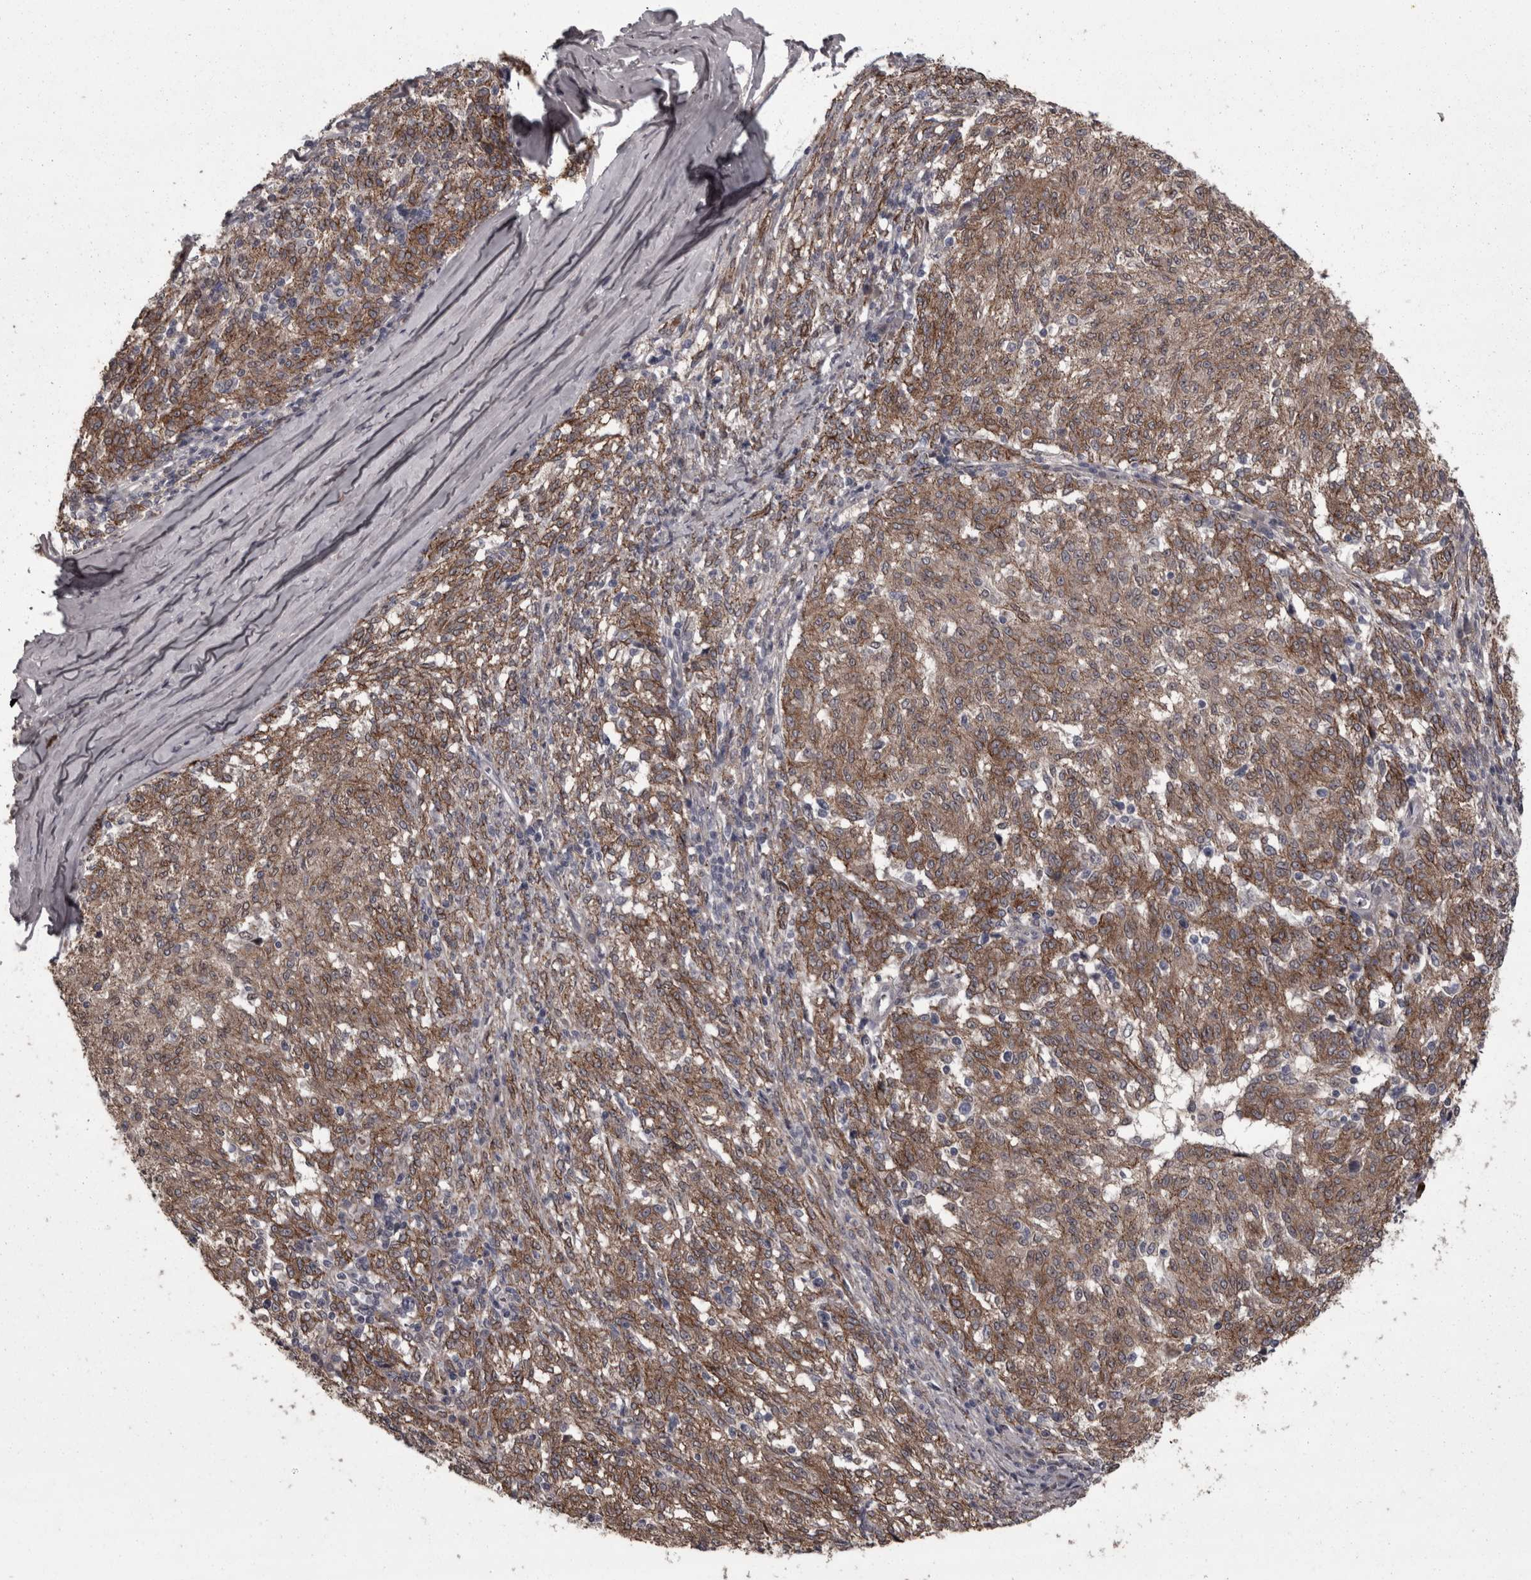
{"staining": {"intensity": "moderate", "quantity": ">75%", "location": "cytoplasmic/membranous"}, "tissue": "melanoma", "cell_type": "Tumor cells", "image_type": "cancer", "snomed": [{"axis": "morphology", "description": "Malignant melanoma, NOS"}, {"axis": "topography", "description": "Skin"}], "caption": "A micrograph of human malignant melanoma stained for a protein demonstrates moderate cytoplasmic/membranous brown staining in tumor cells.", "gene": "PCDH17", "patient": {"sex": "female", "age": 72}}